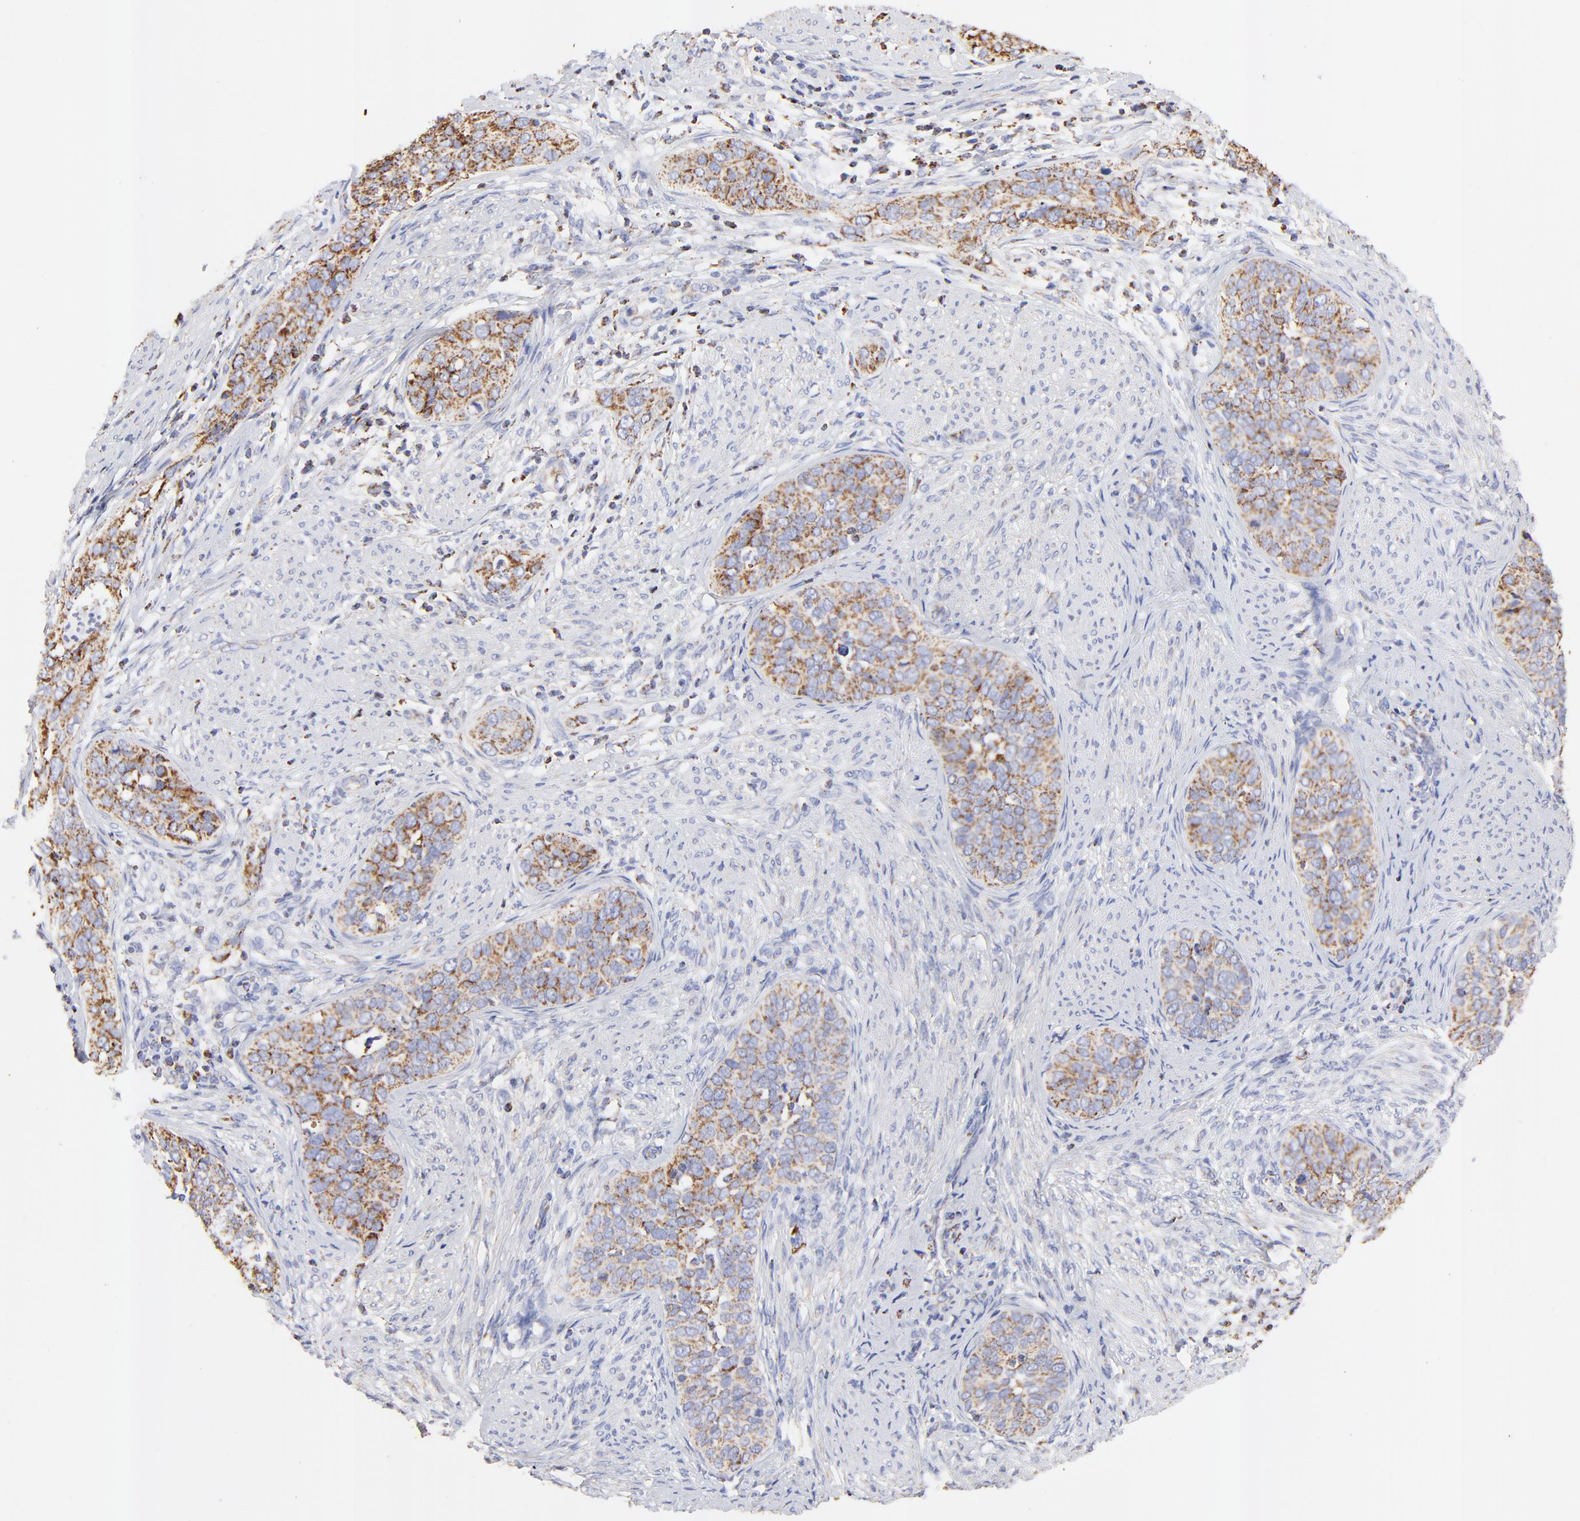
{"staining": {"intensity": "moderate", "quantity": ">75%", "location": "cytoplasmic/membranous"}, "tissue": "cervical cancer", "cell_type": "Tumor cells", "image_type": "cancer", "snomed": [{"axis": "morphology", "description": "Squamous cell carcinoma, NOS"}, {"axis": "topography", "description": "Cervix"}], "caption": "Cervical cancer (squamous cell carcinoma) was stained to show a protein in brown. There is medium levels of moderate cytoplasmic/membranous positivity in approximately >75% of tumor cells.", "gene": "COX4I1", "patient": {"sex": "female", "age": 31}}